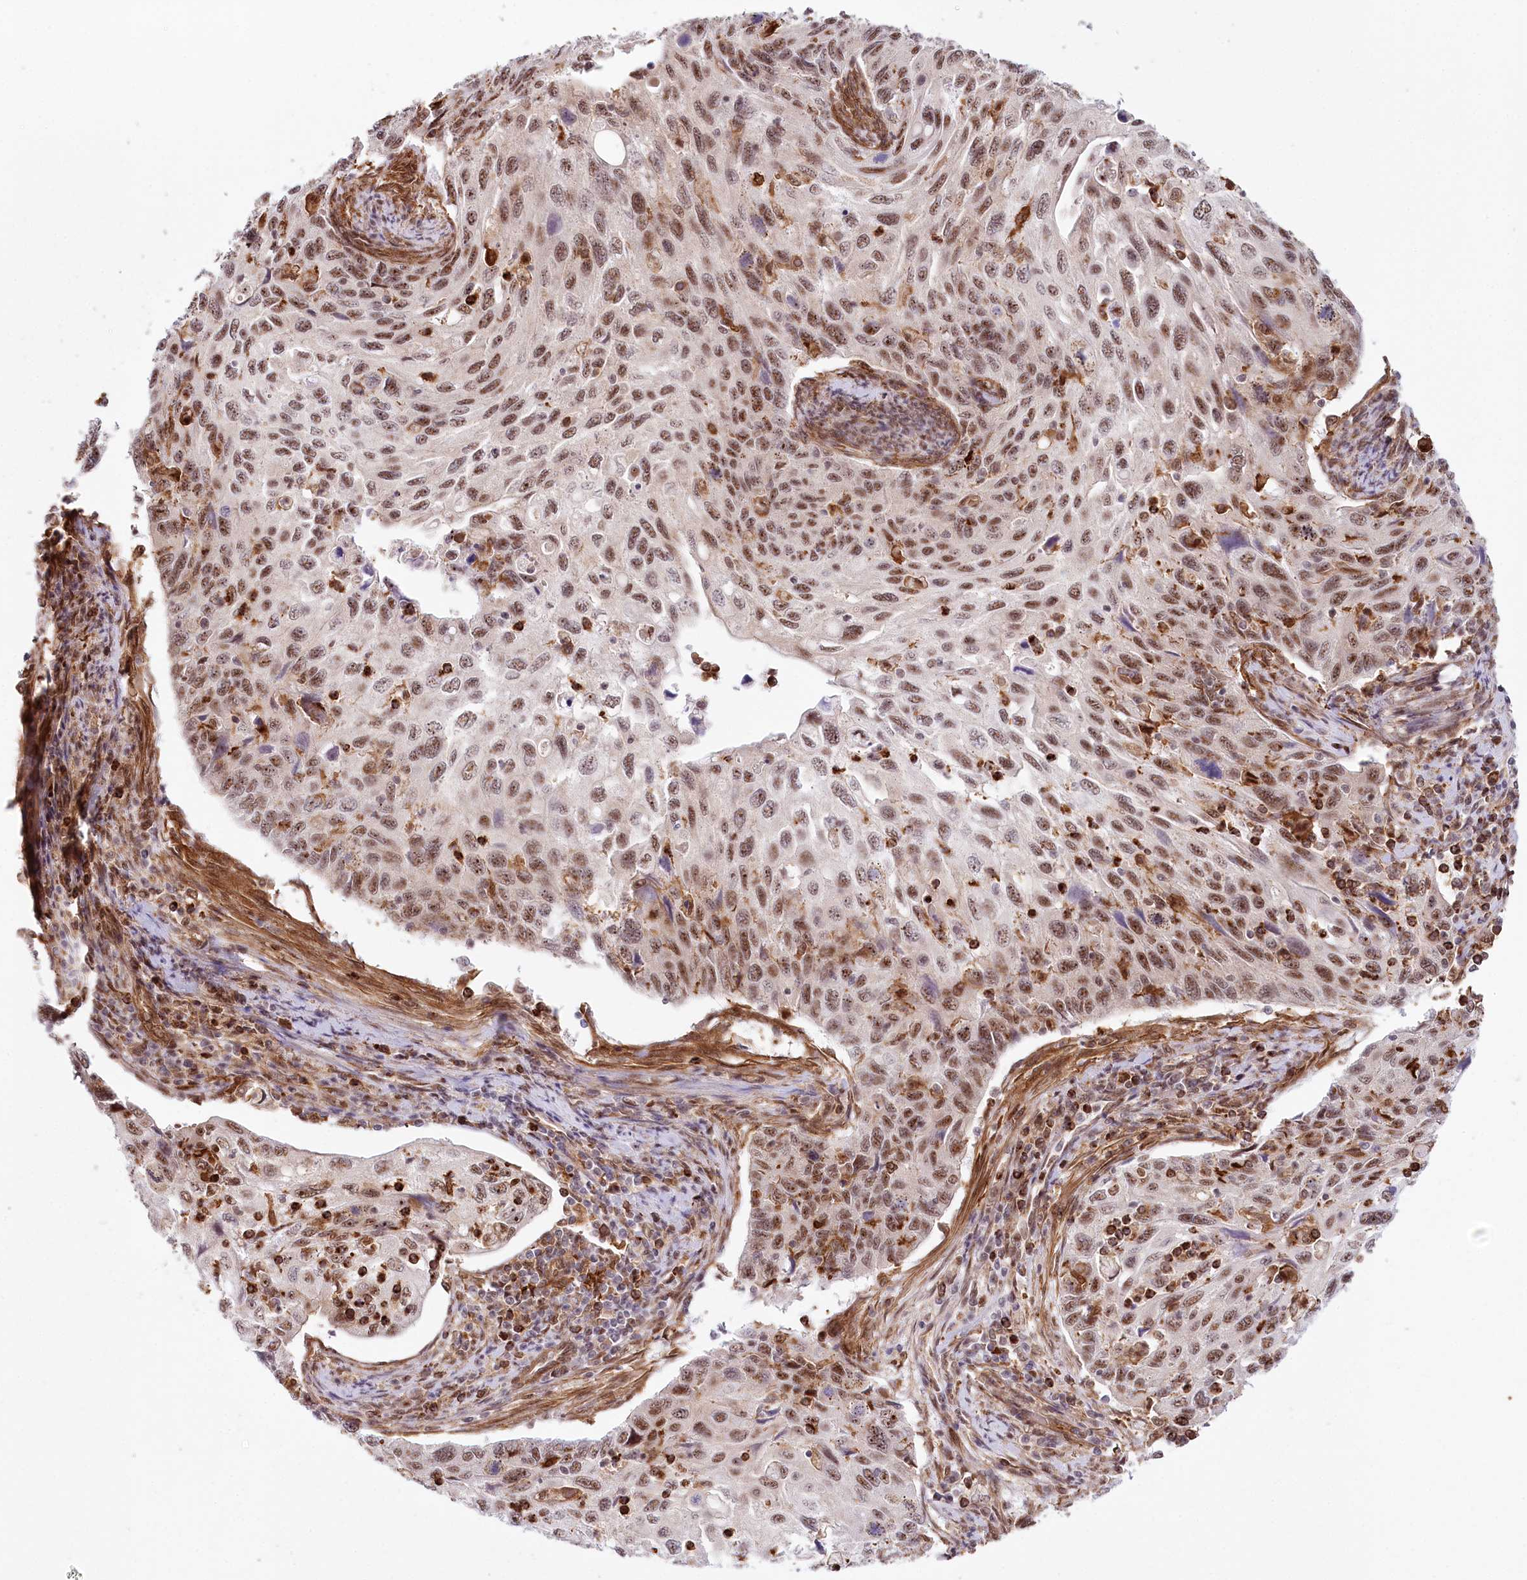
{"staining": {"intensity": "moderate", "quantity": ">75%", "location": "nuclear"}, "tissue": "cervical cancer", "cell_type": "Tumor cells", "image_type": "cancer", "snomed": [{"axis": "morphology", "description": "Squamous cell carcinoma, NOS"}, {"axis": "topography", "description": "Cervix"}], "caption": "Protein analysis of cervical cancer tissue reveals moderate nuclear positivity in about >75% of tumor cells.", "gene": "TUBGCP2", "patient": {"sex": "female", "age": 70}}